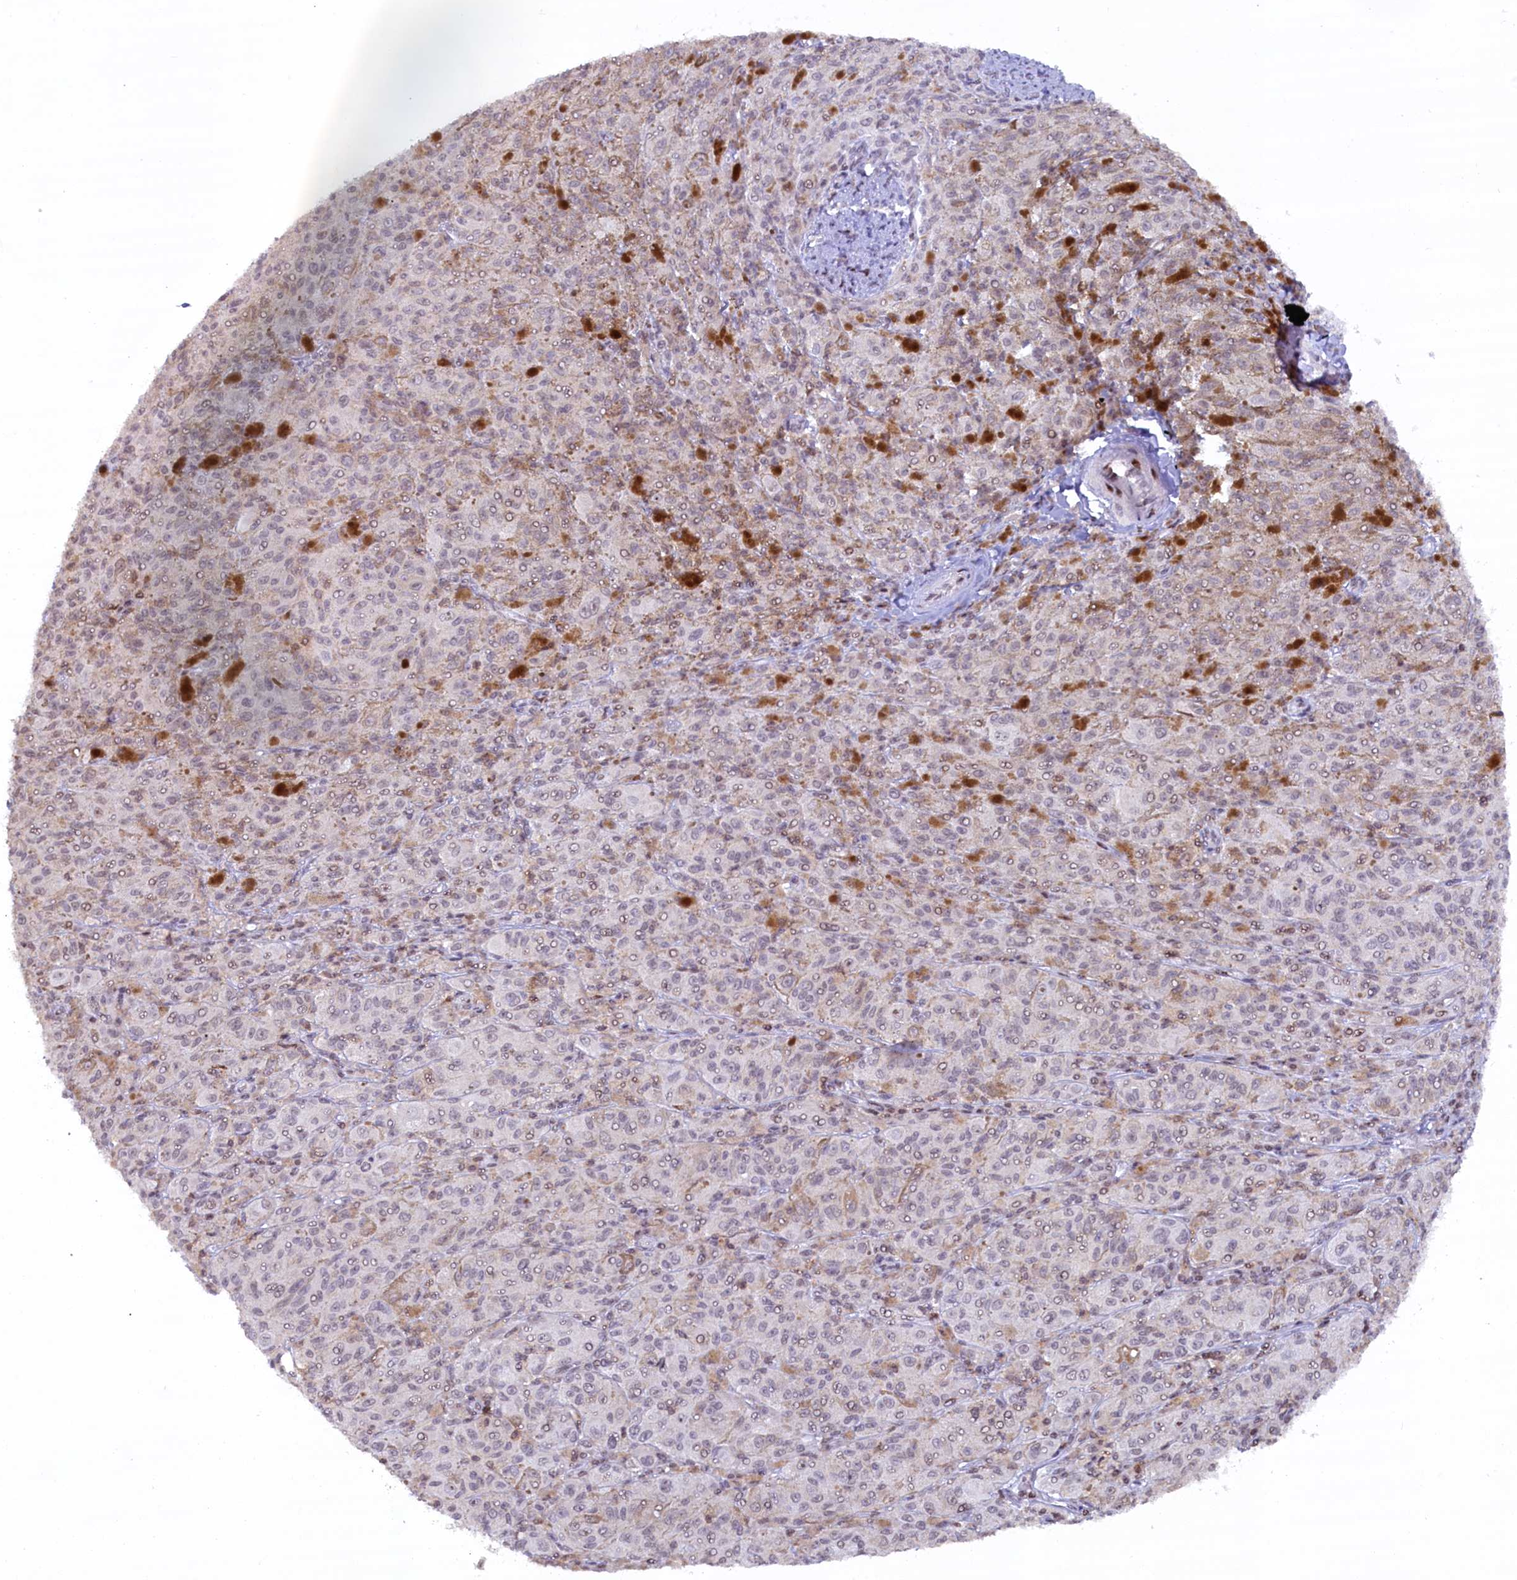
{"staining": {"intensity": "negative", "quantity": "none", "location": "none"}, "tissue": "melanoma", "cell_type": "Tumor cells", "image_type": "cancer", "snomed": [{"axis": "morphology", "description": "Malignant melanoma, NOS"}, {"axis": "topography", "description": "Skin"}], "caption": "The photomicrograph exhibits no significant expression in tumor cells of malignant melanoma.", "gene": "FYB1", "patient": {"sex": "female", "age": 52}}